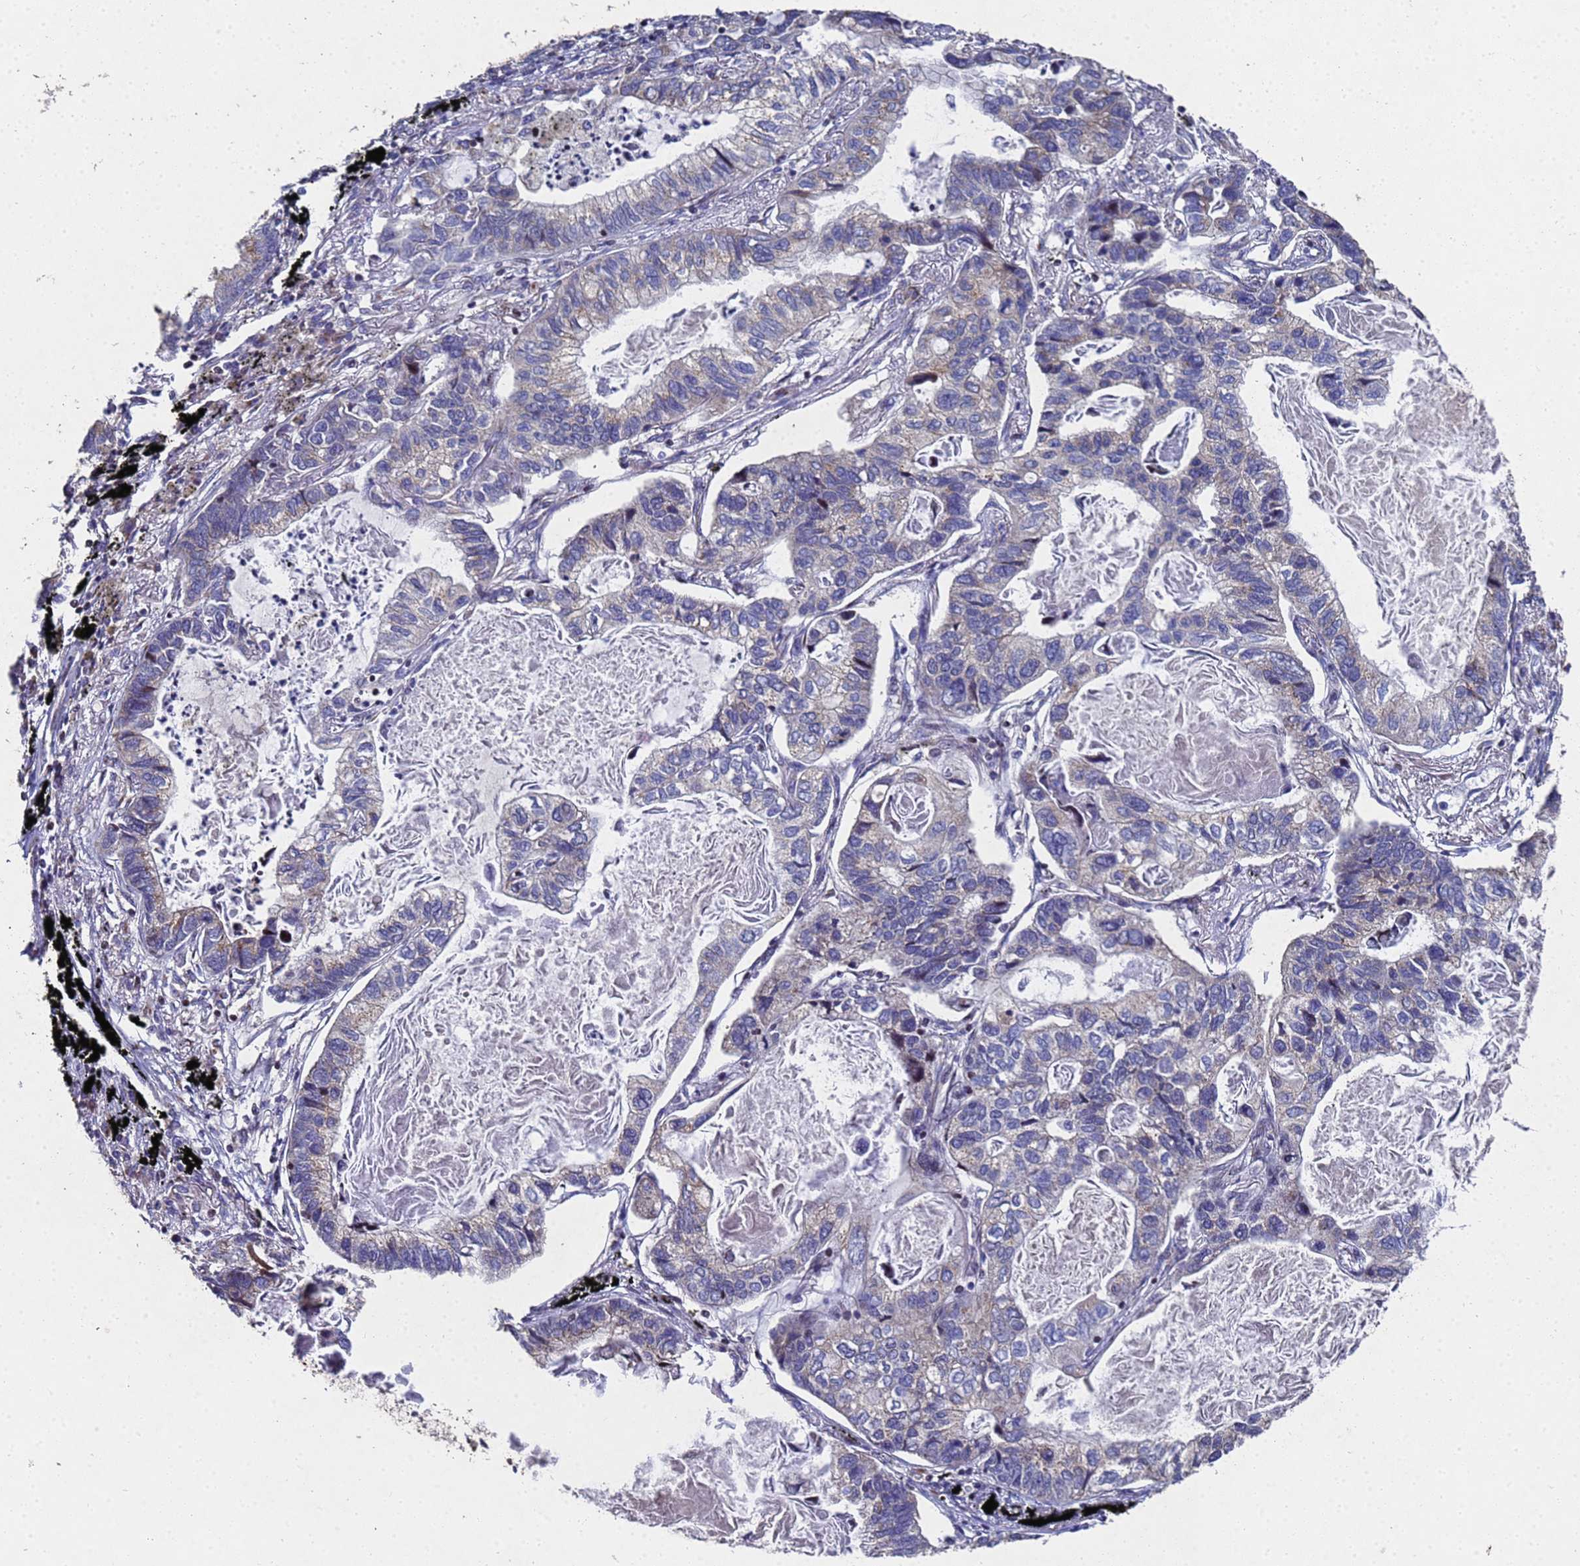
{"staining": {"intensity": "weak", "quantity": "<25%", "location": "cytoplasmic/membranous"}, "tissue": "lung cancer", "cell_type": "Tumor cells", "image_type": "cancer", "snomed": [{"axis": "morphology", "description": "Adenocarcinoma, NOS"}, {"axis": "topography", "description": "Lung"}], "caption": "This is an IHC histopathology image of lung adenocarcinoma. There is no staining in tumor cells.", "gene": "NSUN6", "patient": {"sex": "male", "age": 67}}